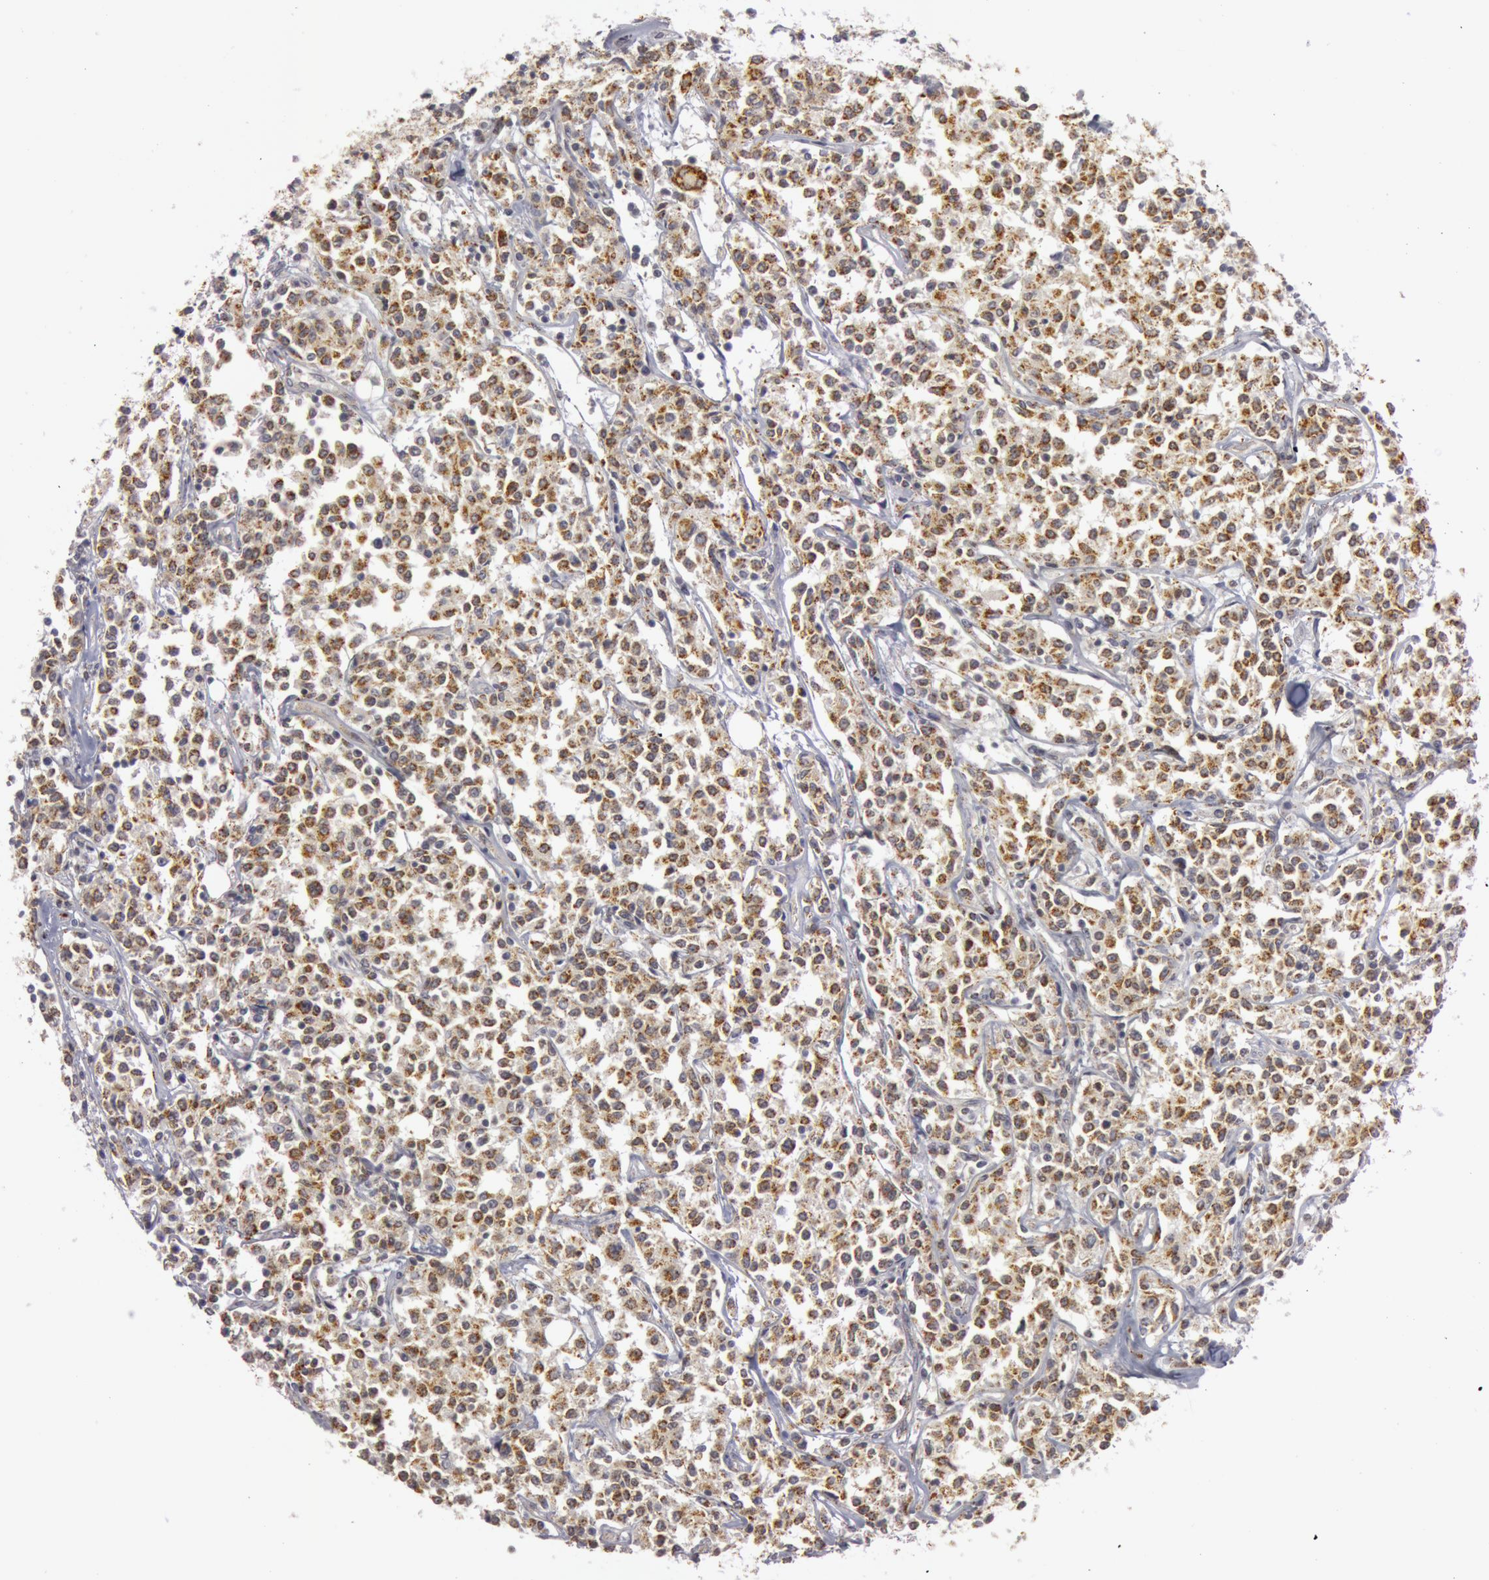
{"staining": {"intensity": "moderate", "quantity": ">75%", "location": "cytoplasmic/membranous"}, "tissue": "lymphoma", "cell_type": "Tumor cells", "image_type": "cancer", "snomed": [{"axis": "morphology", "description": "Malignant lymphoma, non-Hodgkin's type, Low grade"}, {"axis": "topography", "description": "Small intestine"}], "caption": "Brown immunohistochemical staining in human lymphoma shows moderate cytoplasmic/membranous positivity in approximately >75% of tumor cells.", "gene": "C7", "patient": {"sex": "female", "age": 59}}